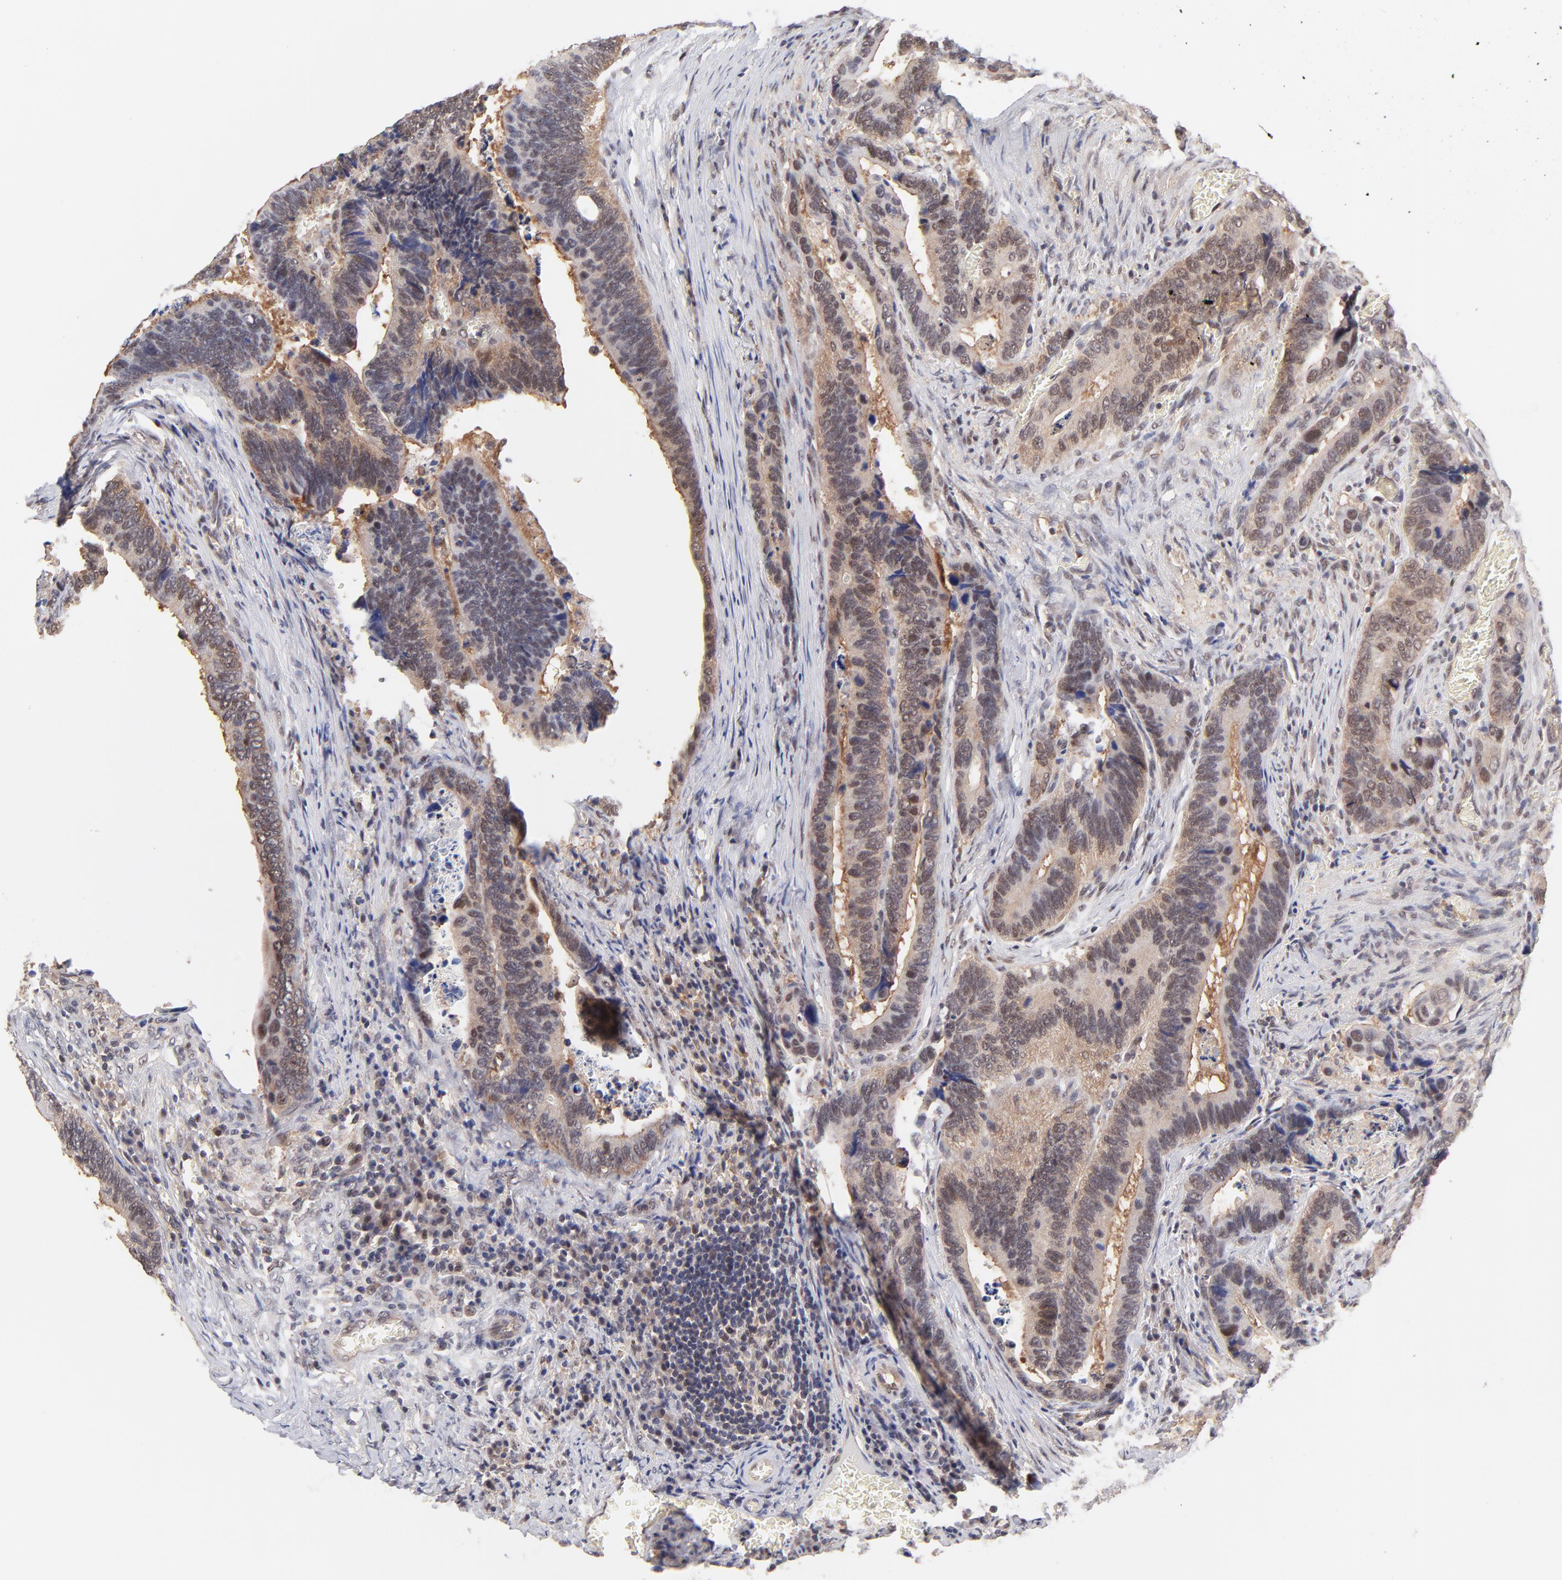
{"staining": {"intensity": "weak", "quantity": ">75%", "location": "cytoplasmic/membranous"}, "tissue": "colorectal cancer", "cell_type": "Tumor cells", "image_type": "cancer", "snomed": [{"axis": "morphology", "description": "Adenocarcinoma, NOS"}, {"axis": "topography", "description": "Colon"}], "caption": "Tumor cells reveal low levels of weak cytoplasmic/membranous staining in about >75% of cells in colorectal adenocarcinoma. Immunohistochemistry (ihc) stains the protein in brown and the nuclei are stained blue.", "gene": "PSMC4", "patient": {"sex": "male", "age": 72}}